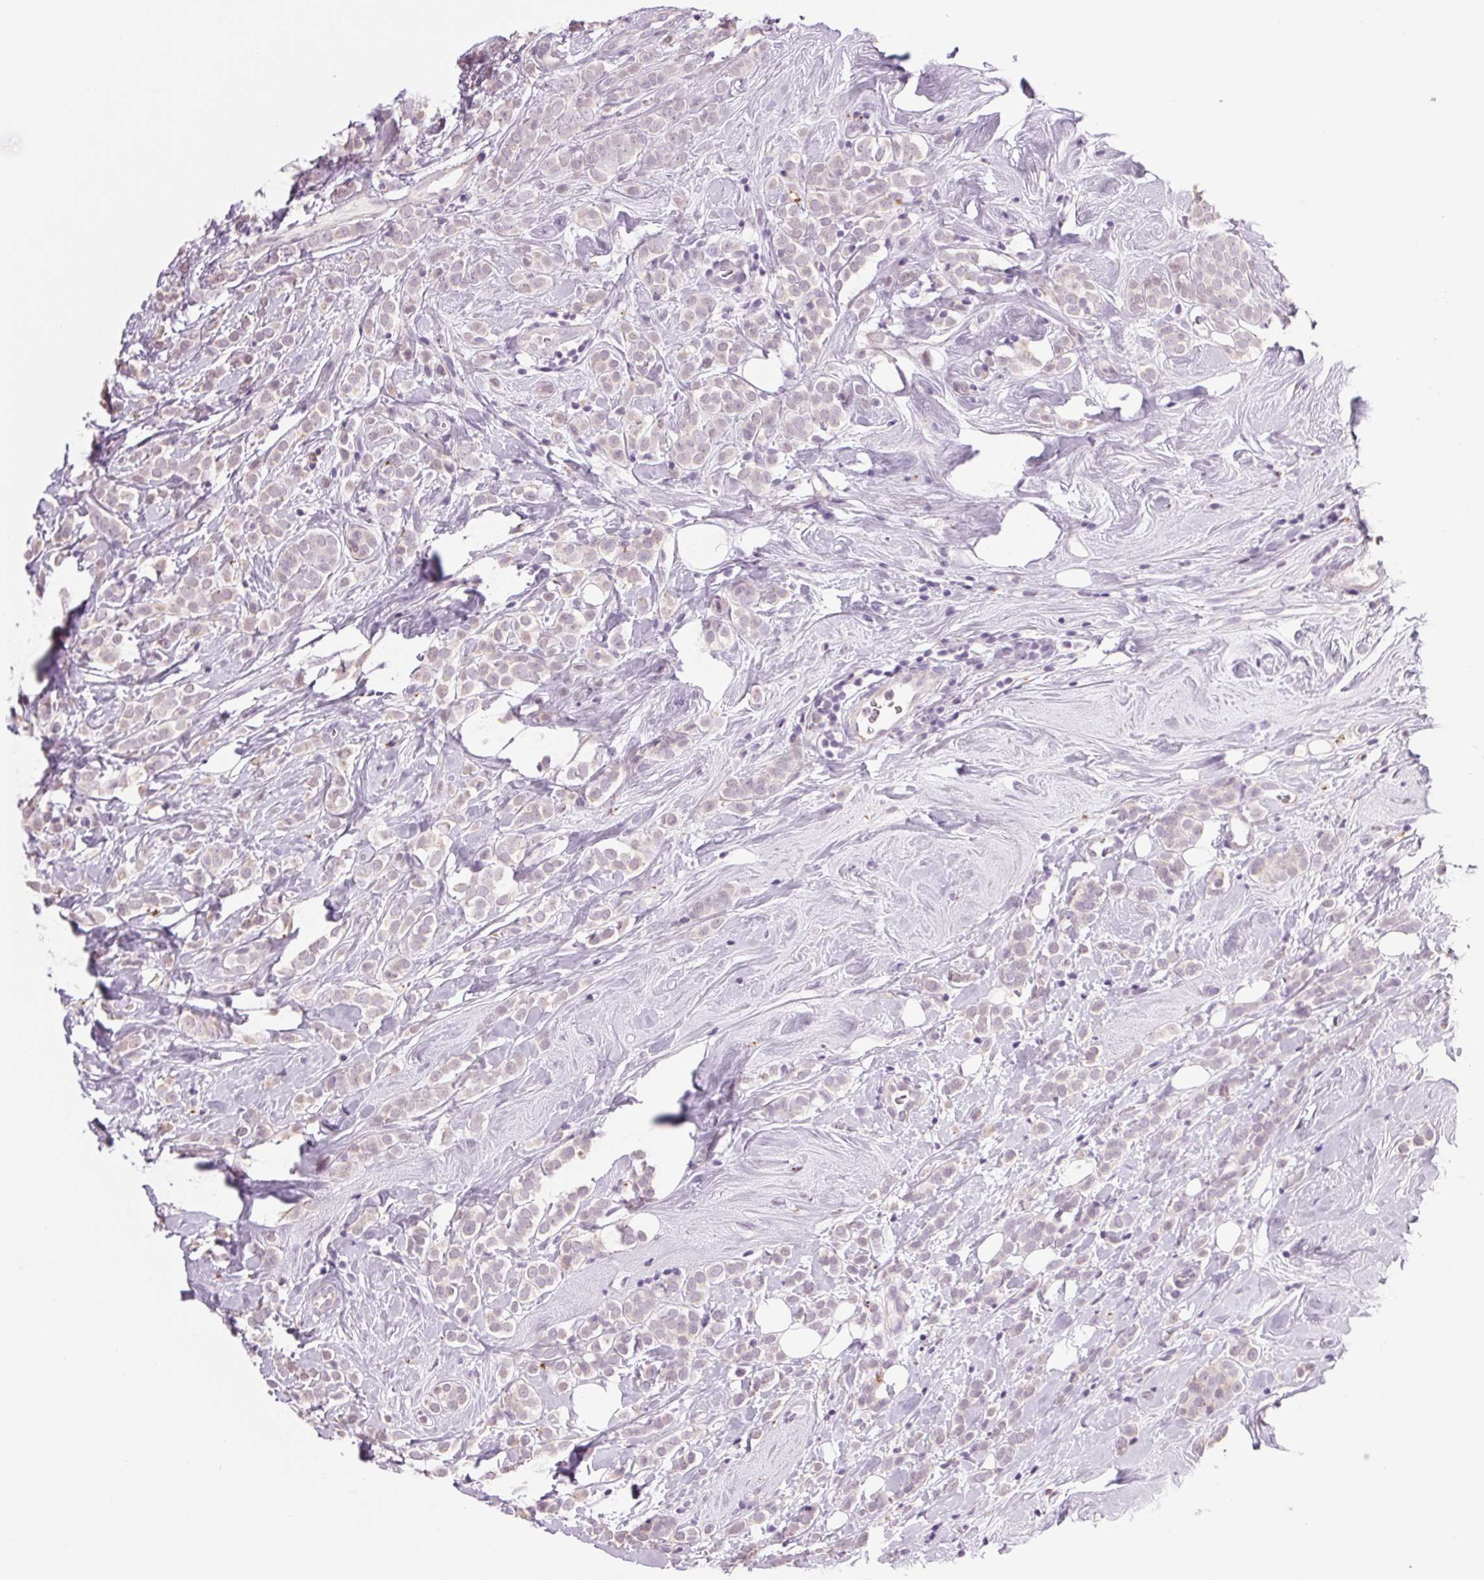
{"staining": {"intensity": "weak", "quantity": "<25%", "location": "cytoplasmic/membranous"}, "tissue": "breast cancer", "cell_type": "Tumor cells", "image_type": "cancer", "snomed": [{"axis": "morphology", "description": "Lobular carcinoma"}, {"axis": "topography", "description": "Breast"}], "caption": "Lobular carcinoma (breast) was stained to show a protein in brown. There is no significant positivity in tumor cells. The staining was performed using DAB to visualize the protein expression in brown, while the nuclei were stained in blue with hematoxylin (Magnification: 20x).", "gene": "MPO", "patient": {"sex": "female", "age": 49}}